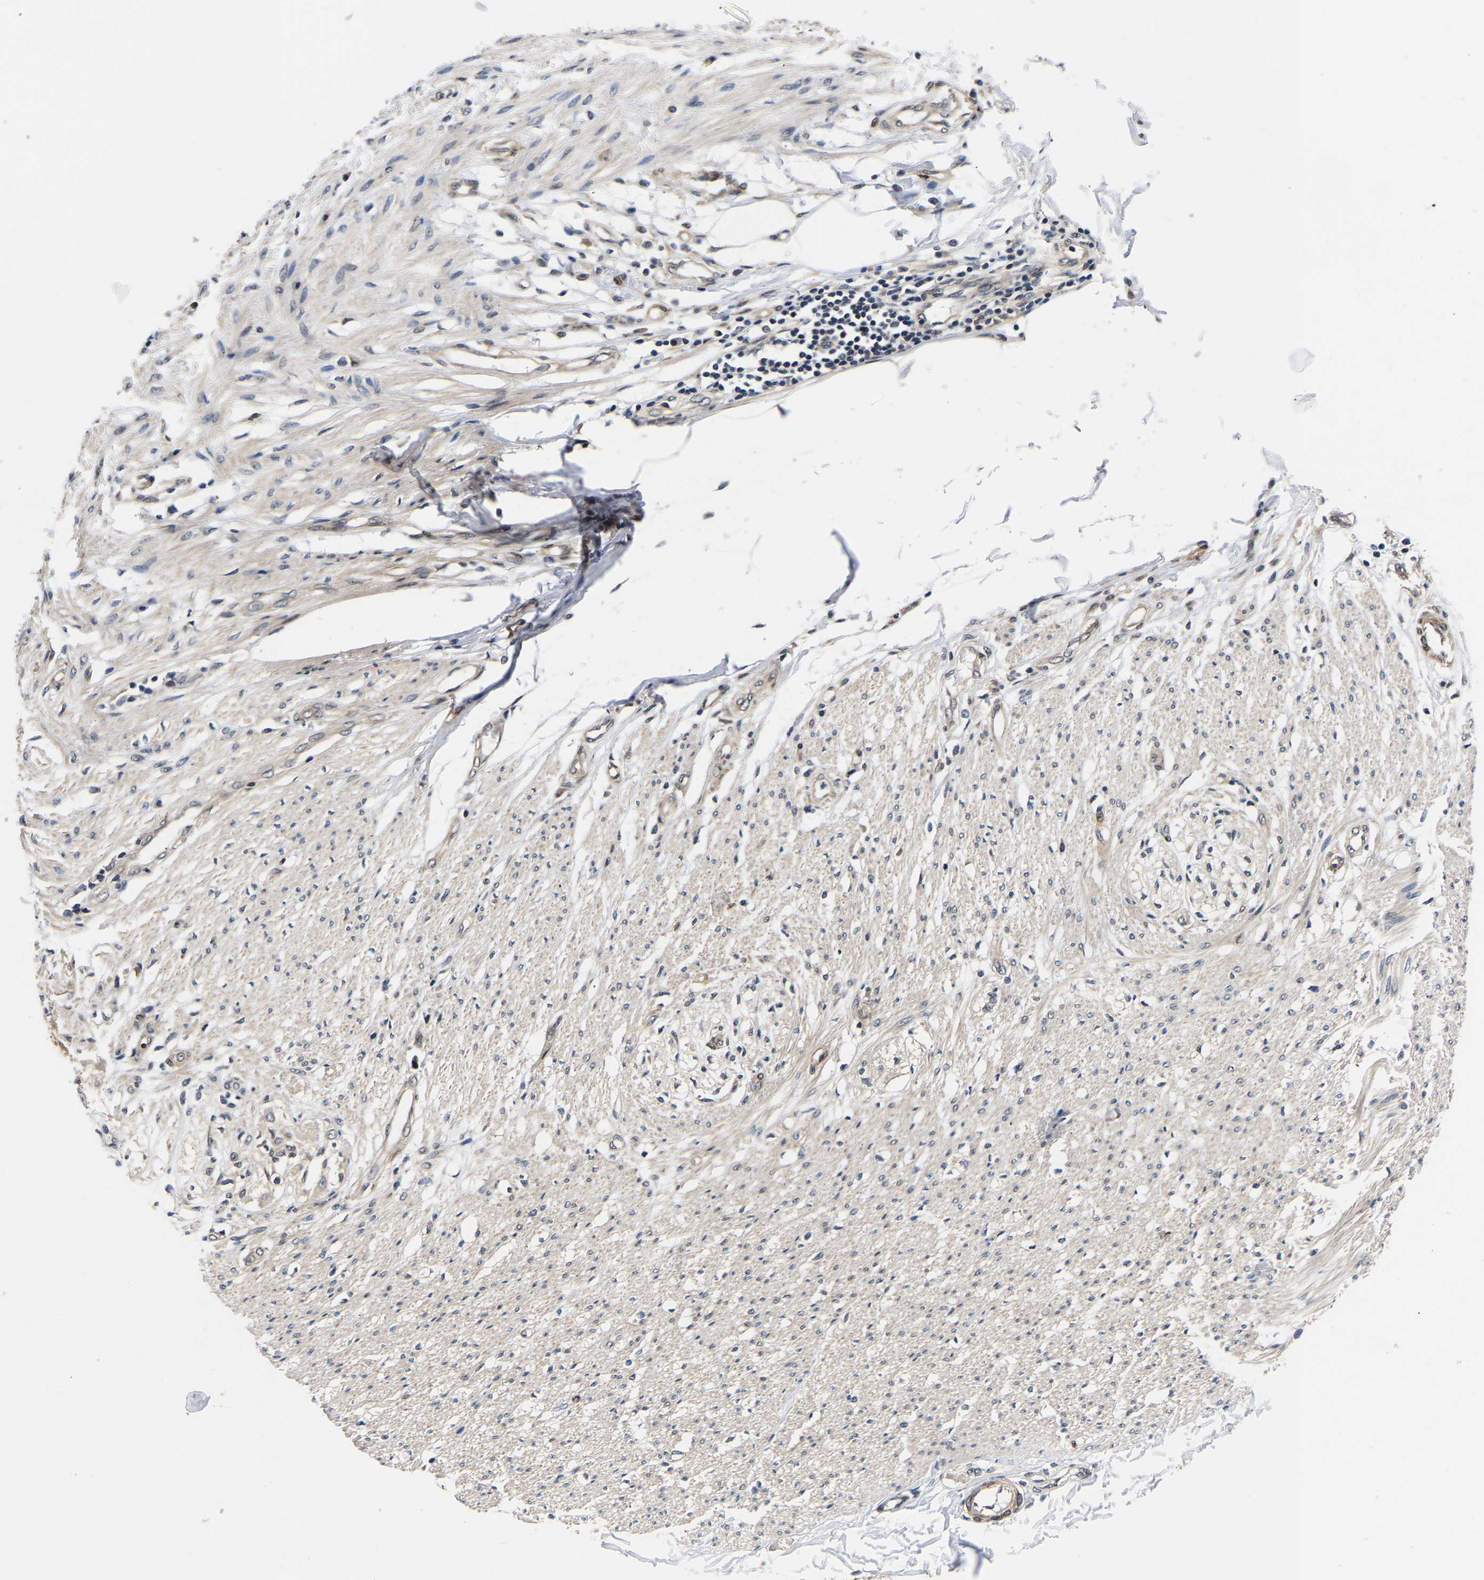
{"staining": {"intensity": "weak", "quantity": "<25%", "location": "cytoplasmic/membranous"}, "tissue": "smooth muscle", "cell_type": "Smooth muscle cells", "image_type": "normal", "snomed": [{"axis": "morphology", "description": "Normal tissue, NOS"}, {"axis": "morphology", "description": "Adenocarcinoma, NOS"}, {"axis": "topography", "description": "Colon"}, {"axis": "topography", "description": "Peripheral nerve tissue"}], "caption": "Smooth muscle cells are negative for brown protein staining in normal smooth muscle. (Stains: DAB immunohistochemistry (IHC) with hematoxylin counter stain, Microscopy: brightfield microscopy at high magnification).", "gene": "METTL16", "patient": {"sex": "male", "age": 14}}